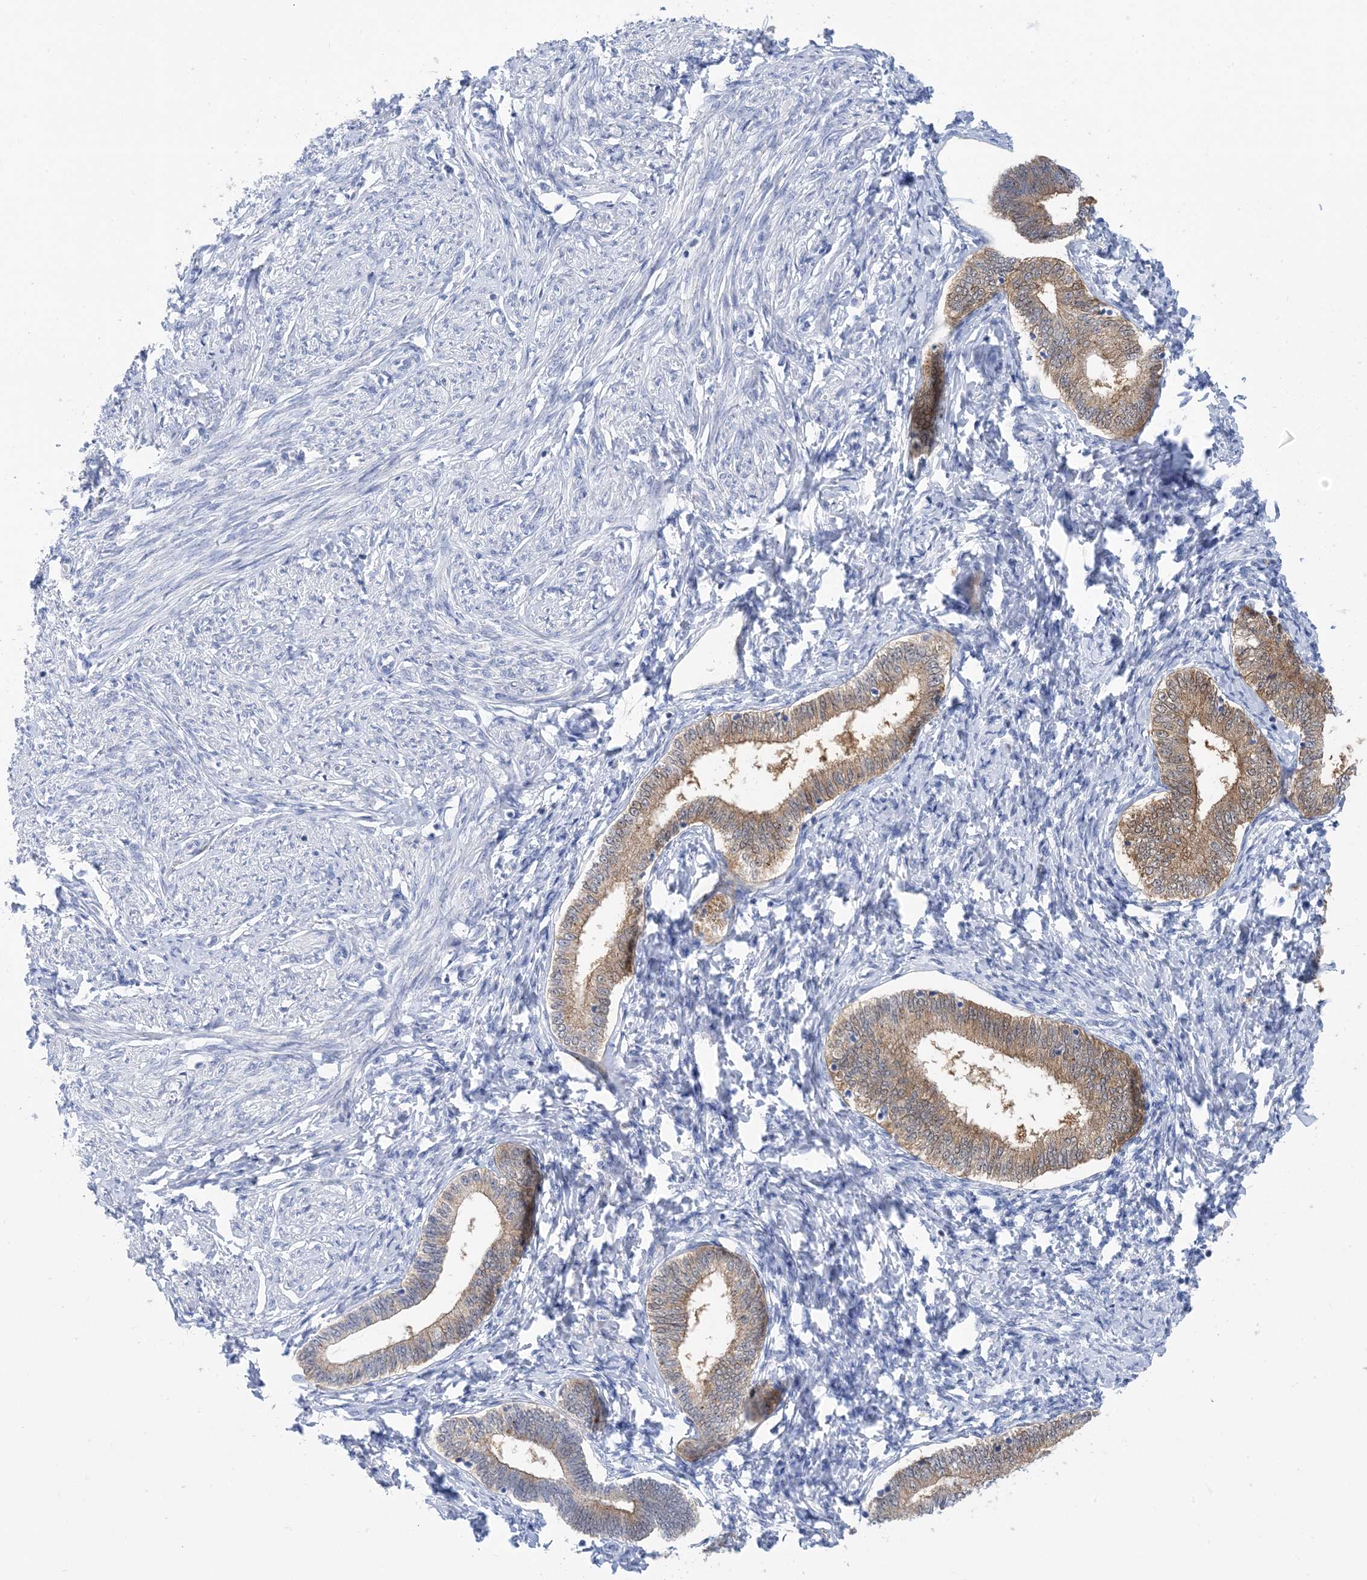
{"staining": {"intensity": "negative", "quantity": "none", "location": "none"}, "tissue": "endometrium", "cell_type": "Cells in endometrial stroma", "image_type": "normal", "snomed": [{"axis": "morphology", "description": "Normal tissue, NOS"}, {"axis": "topography", "description": "Endometrium"}], "caption": "Cells in endometrial stroma are negative for brown protein staining in benign endometrium. (DAB (3,3'-diaminobenzidine) IHC, high magnification).", "gene": "SH3YL1", "patient": {"sex": "female", "age": 72}}